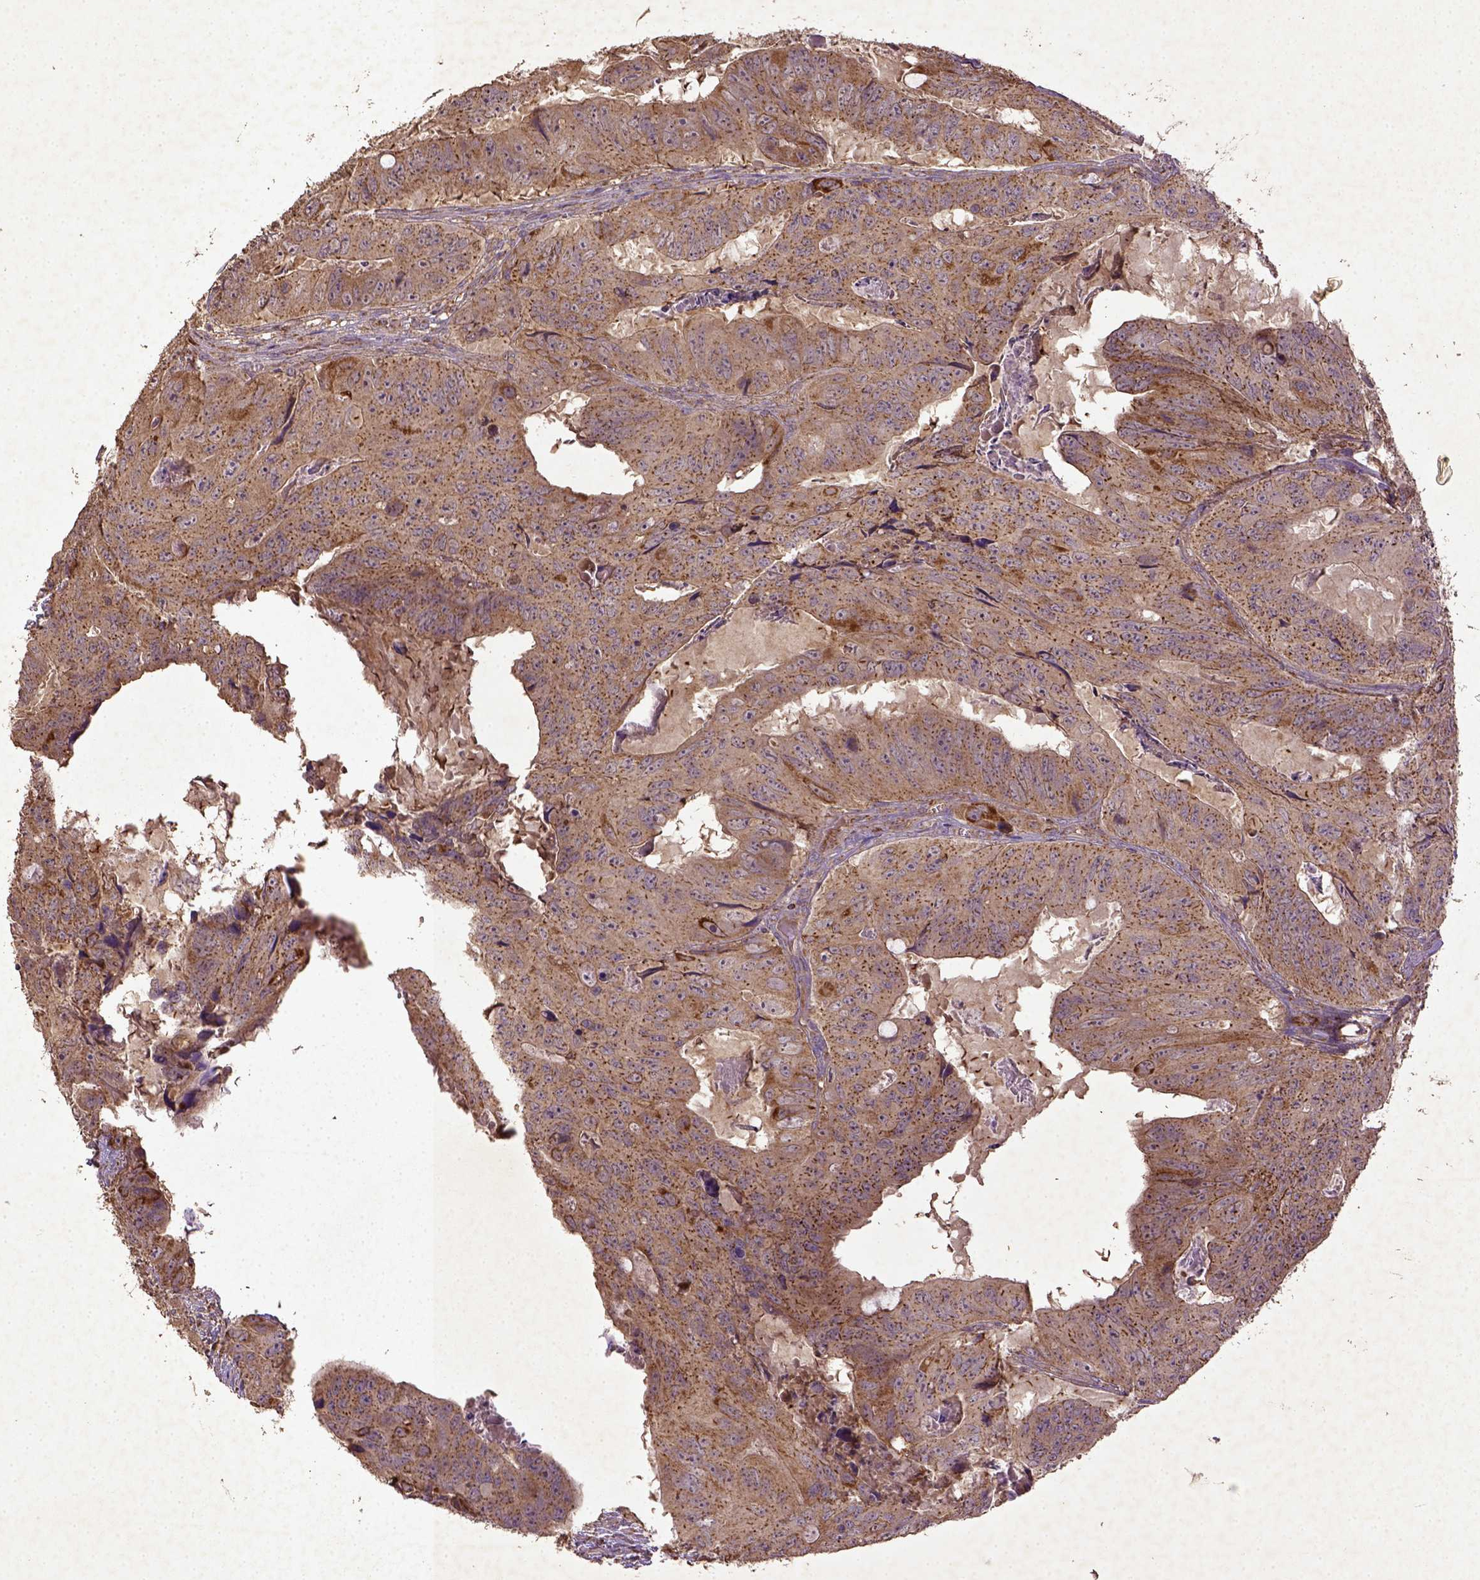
{"staining": {"intensity": "moderate", "quantity": ">75%", "location": "cytoplasmic/membranous"}, "tissue": "colorectal cancer", "cell_type": "Tumor cells", "image_type": "cancer", "snomed": [{"axis": "morphology", "description": "Adenocarcinoma, NOS"}, {"axis": "topography", "description": "Colon"}], "caption": "Colorectal cancer was stained to show a protein in brown. There is medium levels of moderate cytoplasmic/membranous expression in about >75% of tumor cells.", "gene": "MT-CO1", "patient": {"sex": "male", "age": 79}}